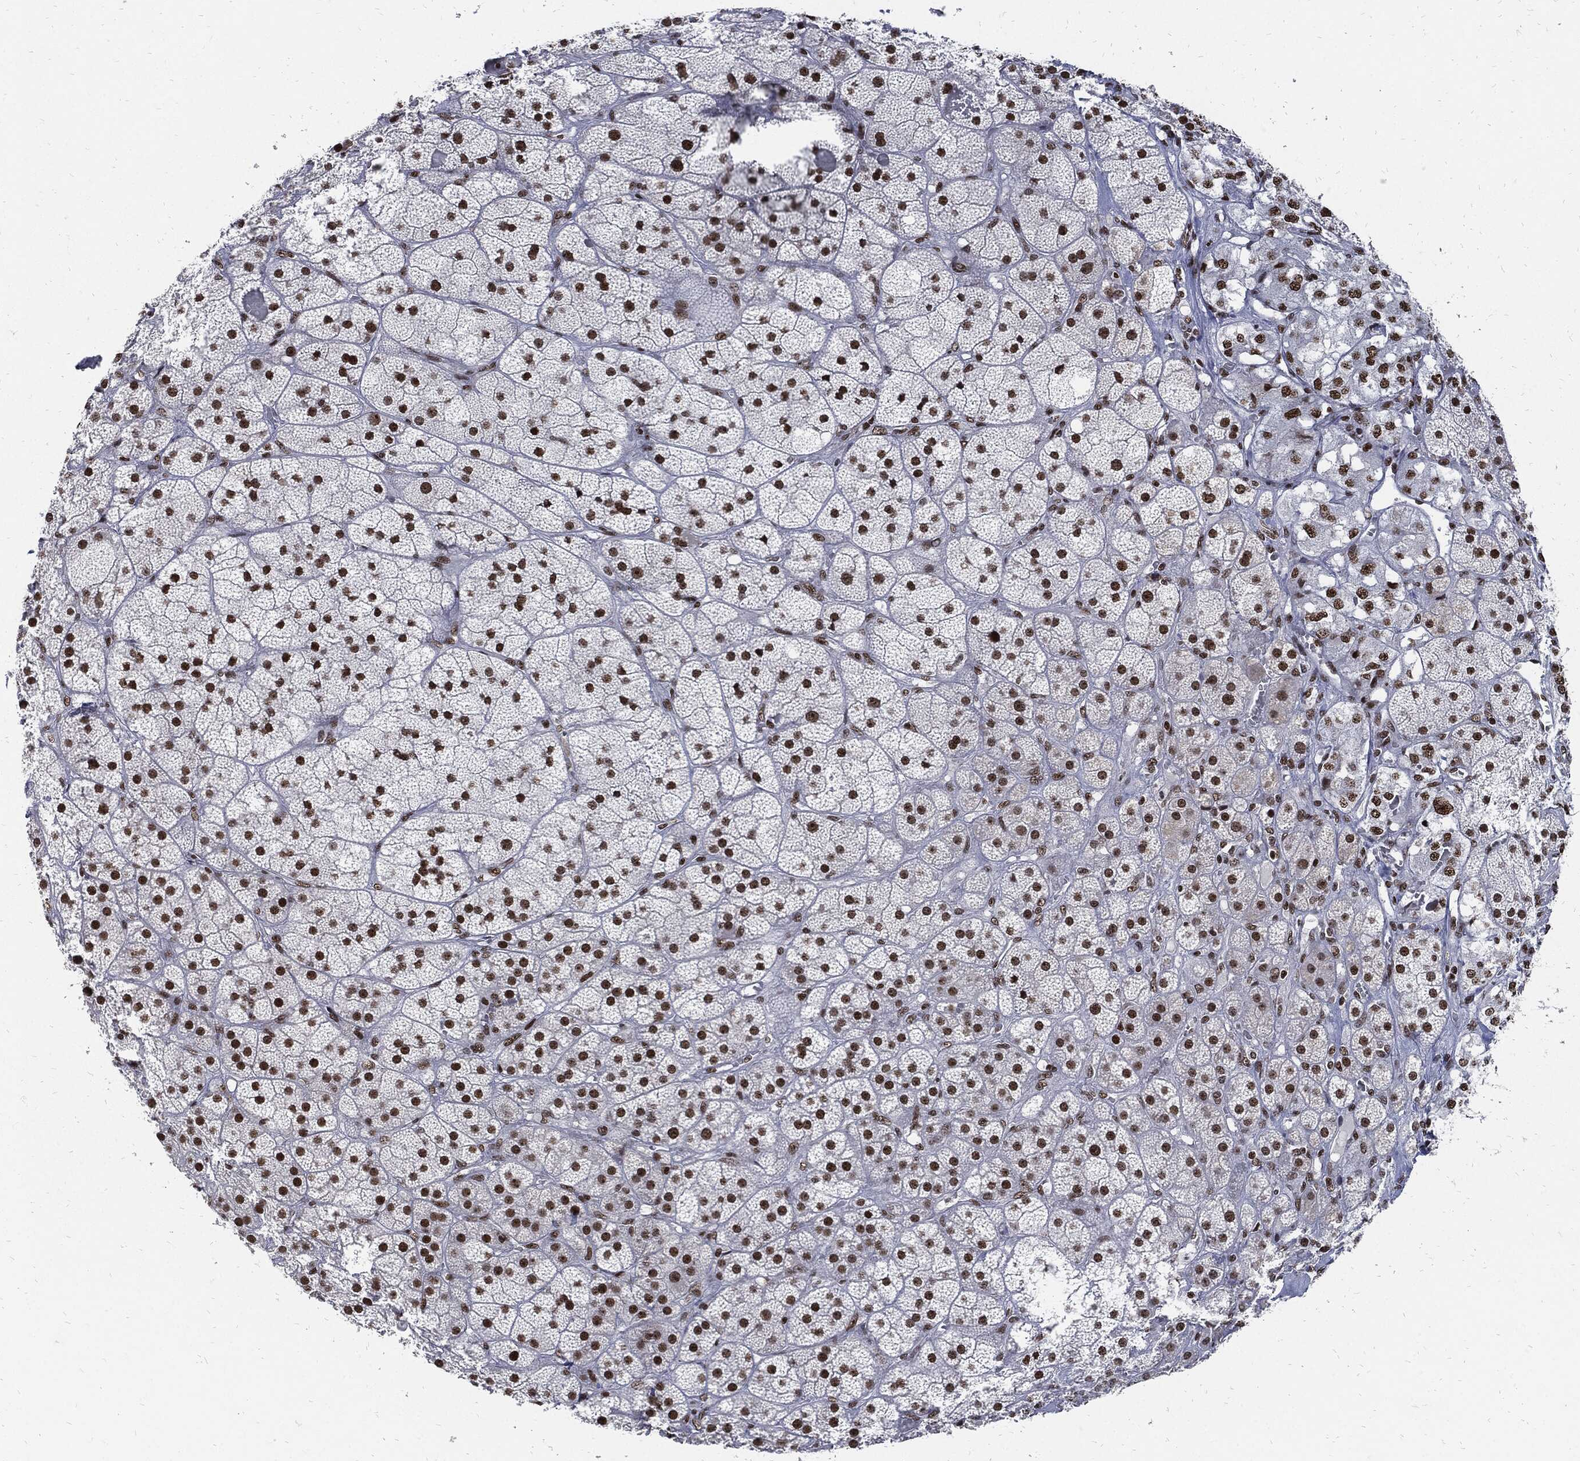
{"staining": {"intensity": "strong", "quantity": "25%-75%", "location": "nuclear"}, "tissue": "adrenal gland", "cell_type": "Glandular cells", "image_type": "normal", "snomed": [{"axis": "morphology", "description": "Normal tissue, NOS"}, {"axis": "topography", "description": "Adrenal gland"}], "caption": "Immunohistochemical staining of normal human adrenal gland displays strong nuclear protein staining in approximately 25%-75% of glandular cells.", "gene": "TERF2", "patient": {"sex": "male", "age": 57}}